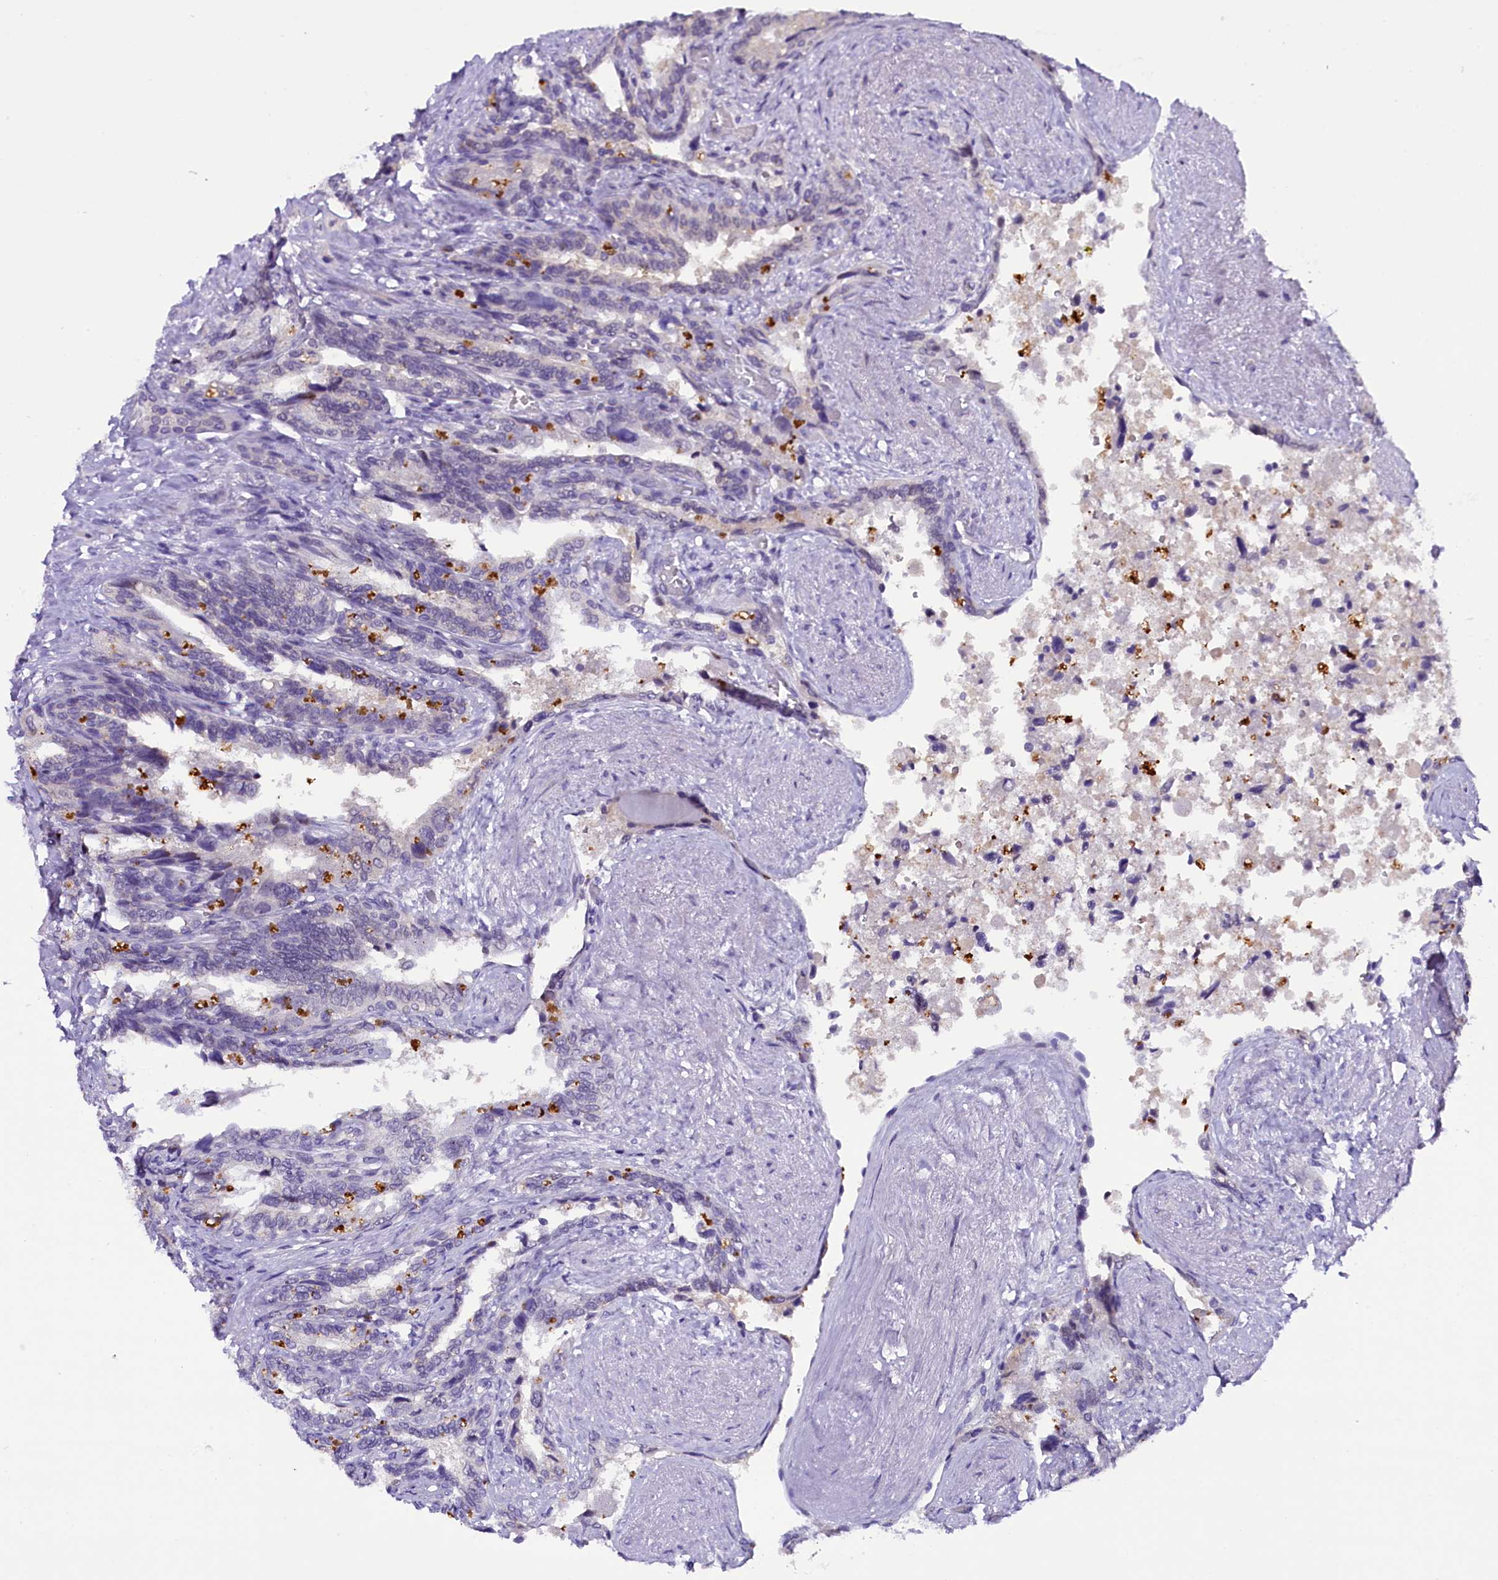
{"staining": {"intensity": "weak", "quantity": "<25%", "location": "cytoplasmic/membranous"}, "tissue": "seminal vesicle", "cell_type": "Glandular cells", "image_type": "normal", "snomed": [{"axis": "morphology", "description": "Normal tissue, NOS"}, {"axis": "topography", "description": "Seminal veicle"}, {"axis": "topography", "description": "Peripheral nerve tissue"}], "caption": "Immunohistochemical staining of unremarkable seminal vesicle demonstrates no significant staining in glandular cells.", "gene": "IQCN", "patient": {"sex": "male", "age": 60}}